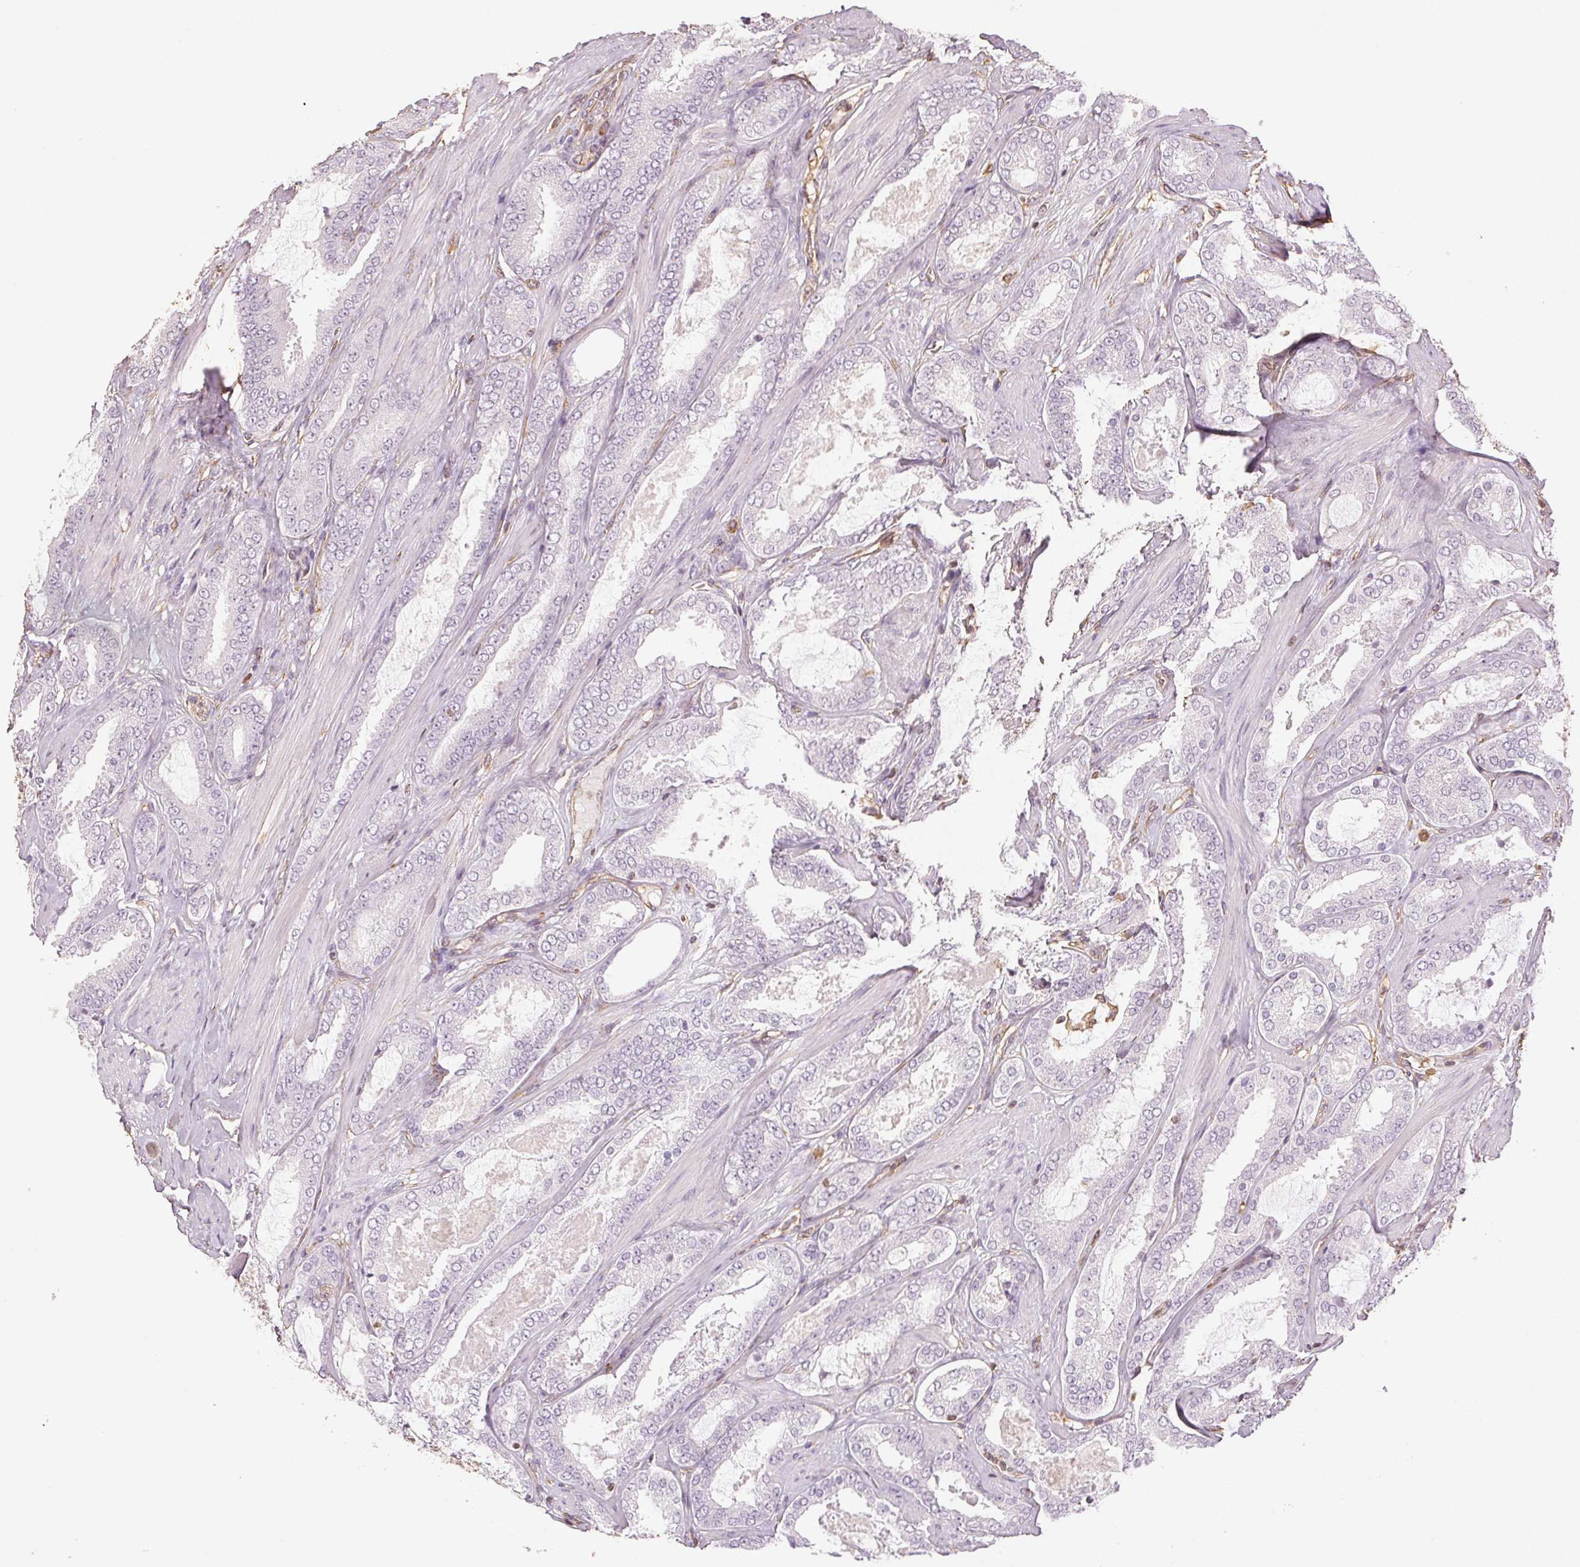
{"staining": {"intensity": "negative", "quantity": "none", "location": "none"}, "tissue": "prostate cancer", "cell_type": "Tumor cells", "image_type": "cancer", "snomed": [{"axis": "morphology", "description": "Adenocarcinoma, High grade"}, {"axis": "topography", "description": "Prostate"}], "caption": "The immunohistochemistry histopathology image has no significant positivity in tumor cells of prostate adenocarcinoma (high-grade) tissue.", "gene": "COL7A1", "patient": {"sex": "male", "age": 63}}